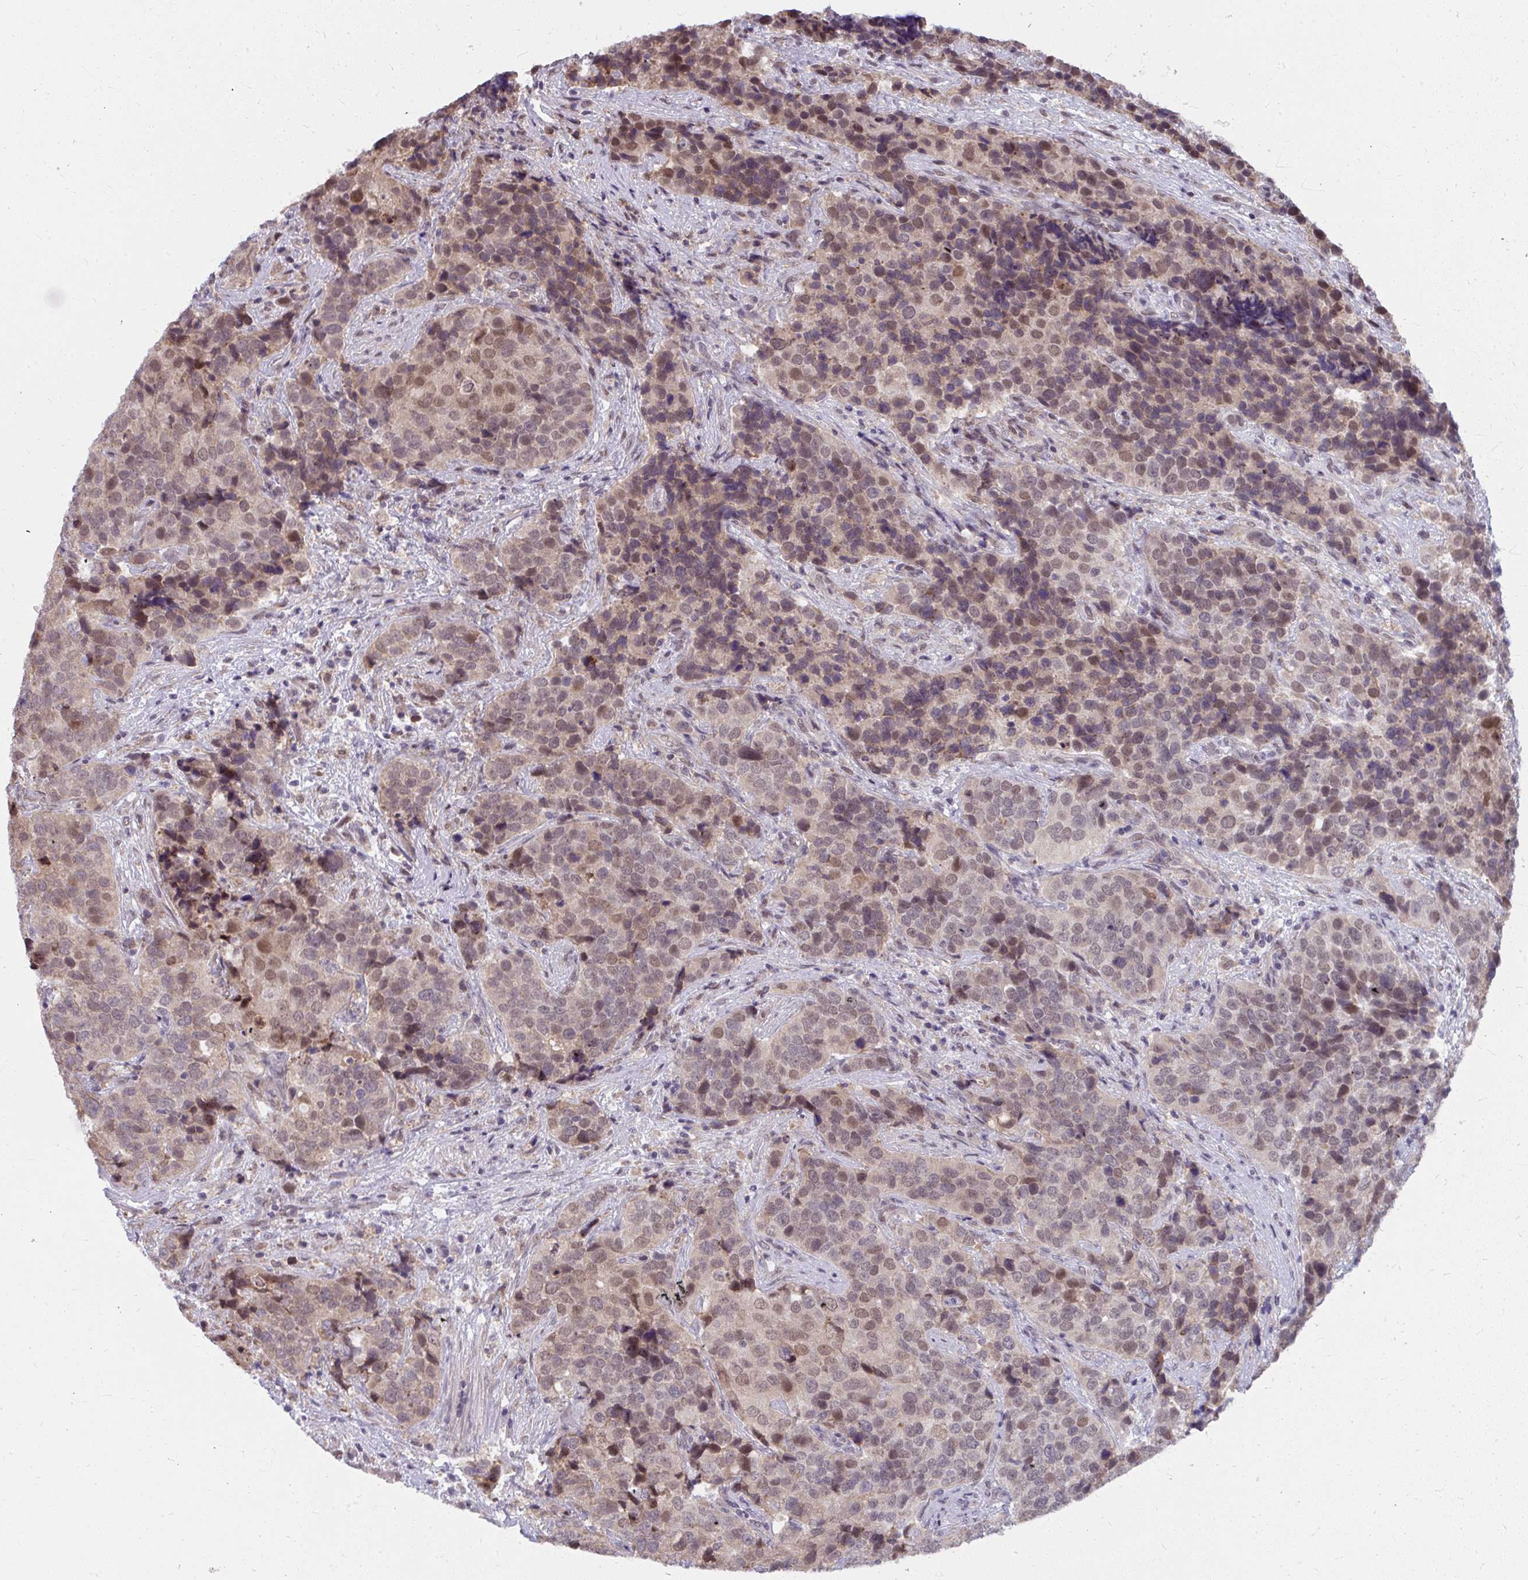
{"staining": {"intensity": "moderate", "quantity": "25%-75%", "location": "nuclear"}, "tissue": "urothelial cancer", "cell_type": "Tumor cells", "image_type": "cancer", "snomed": [{"axis": "morphology", "description": "Urothelial carcinoma, NOS"}, {"axis": "topography", "description": "Urinary bladder"}], "caption": "IHC photomicrograph of neoplastic tissue: human urothelial cancer stained using IHC exhibits medium levels of moderate protein expression localized specifically in the nuclear of tumor cells, appearing as a nuclear brown color.", "gene": "NMNAT1", "patient": {"sex": "male", "age": 52}}